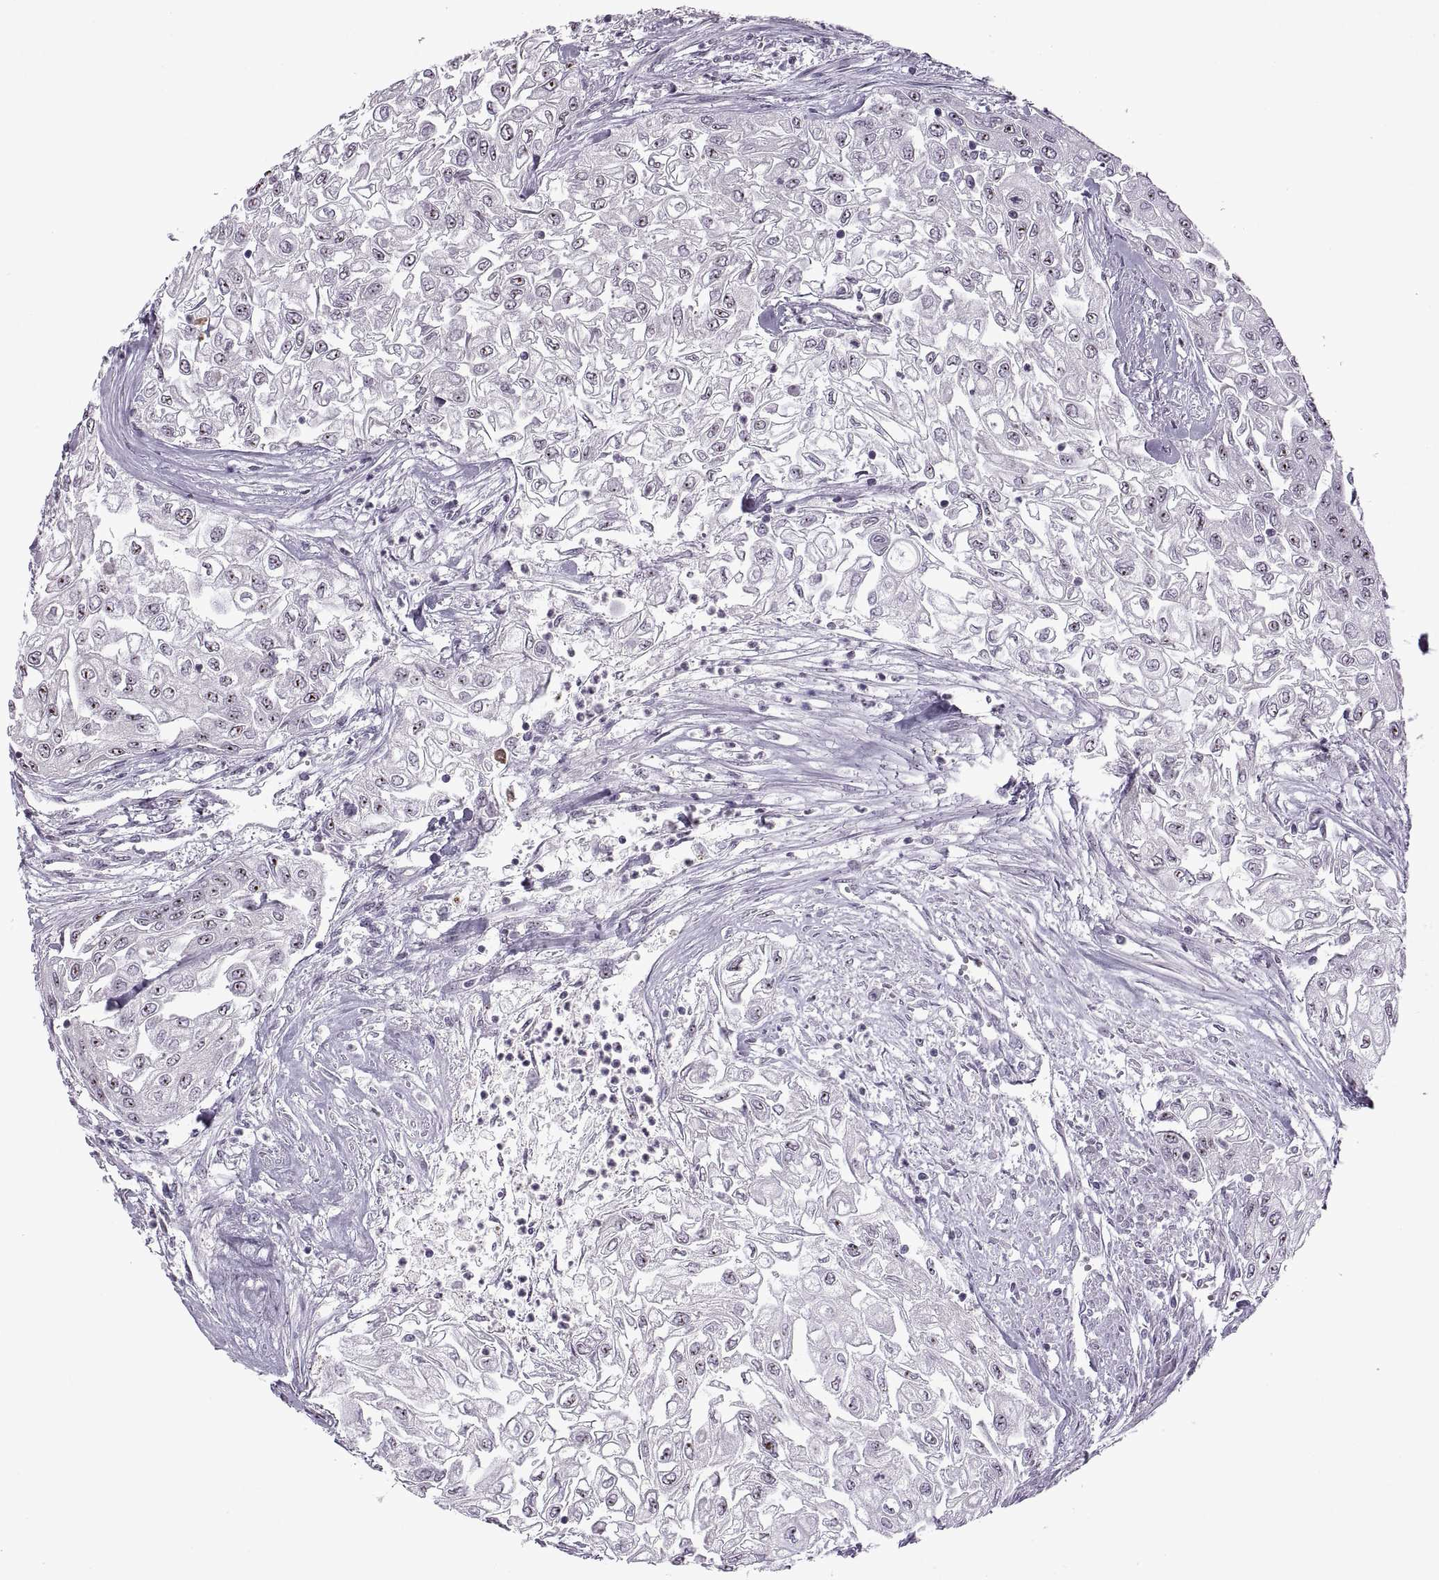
{"staining": {"intensity": "strong", "quantity": "25%-75%", "location": "nuclear"}, "tissue": "urothelial cancer", "cell_type": "Tumor cells", "image_type": "cancer", "snomed": [{"axis": "morphology", "description": "Urothelial carcinoma, High grade"}, {"axis": "topography", "description": "Urinary bladder"}], "caption": "This is a micrograph of immunohistochemistry (IHC) staining of urothelial cancer, which shows strong expression in the nuclear of tumor cells.", "gene": "SINHCAF", "patient": {"sex": "male", "age": 62}}